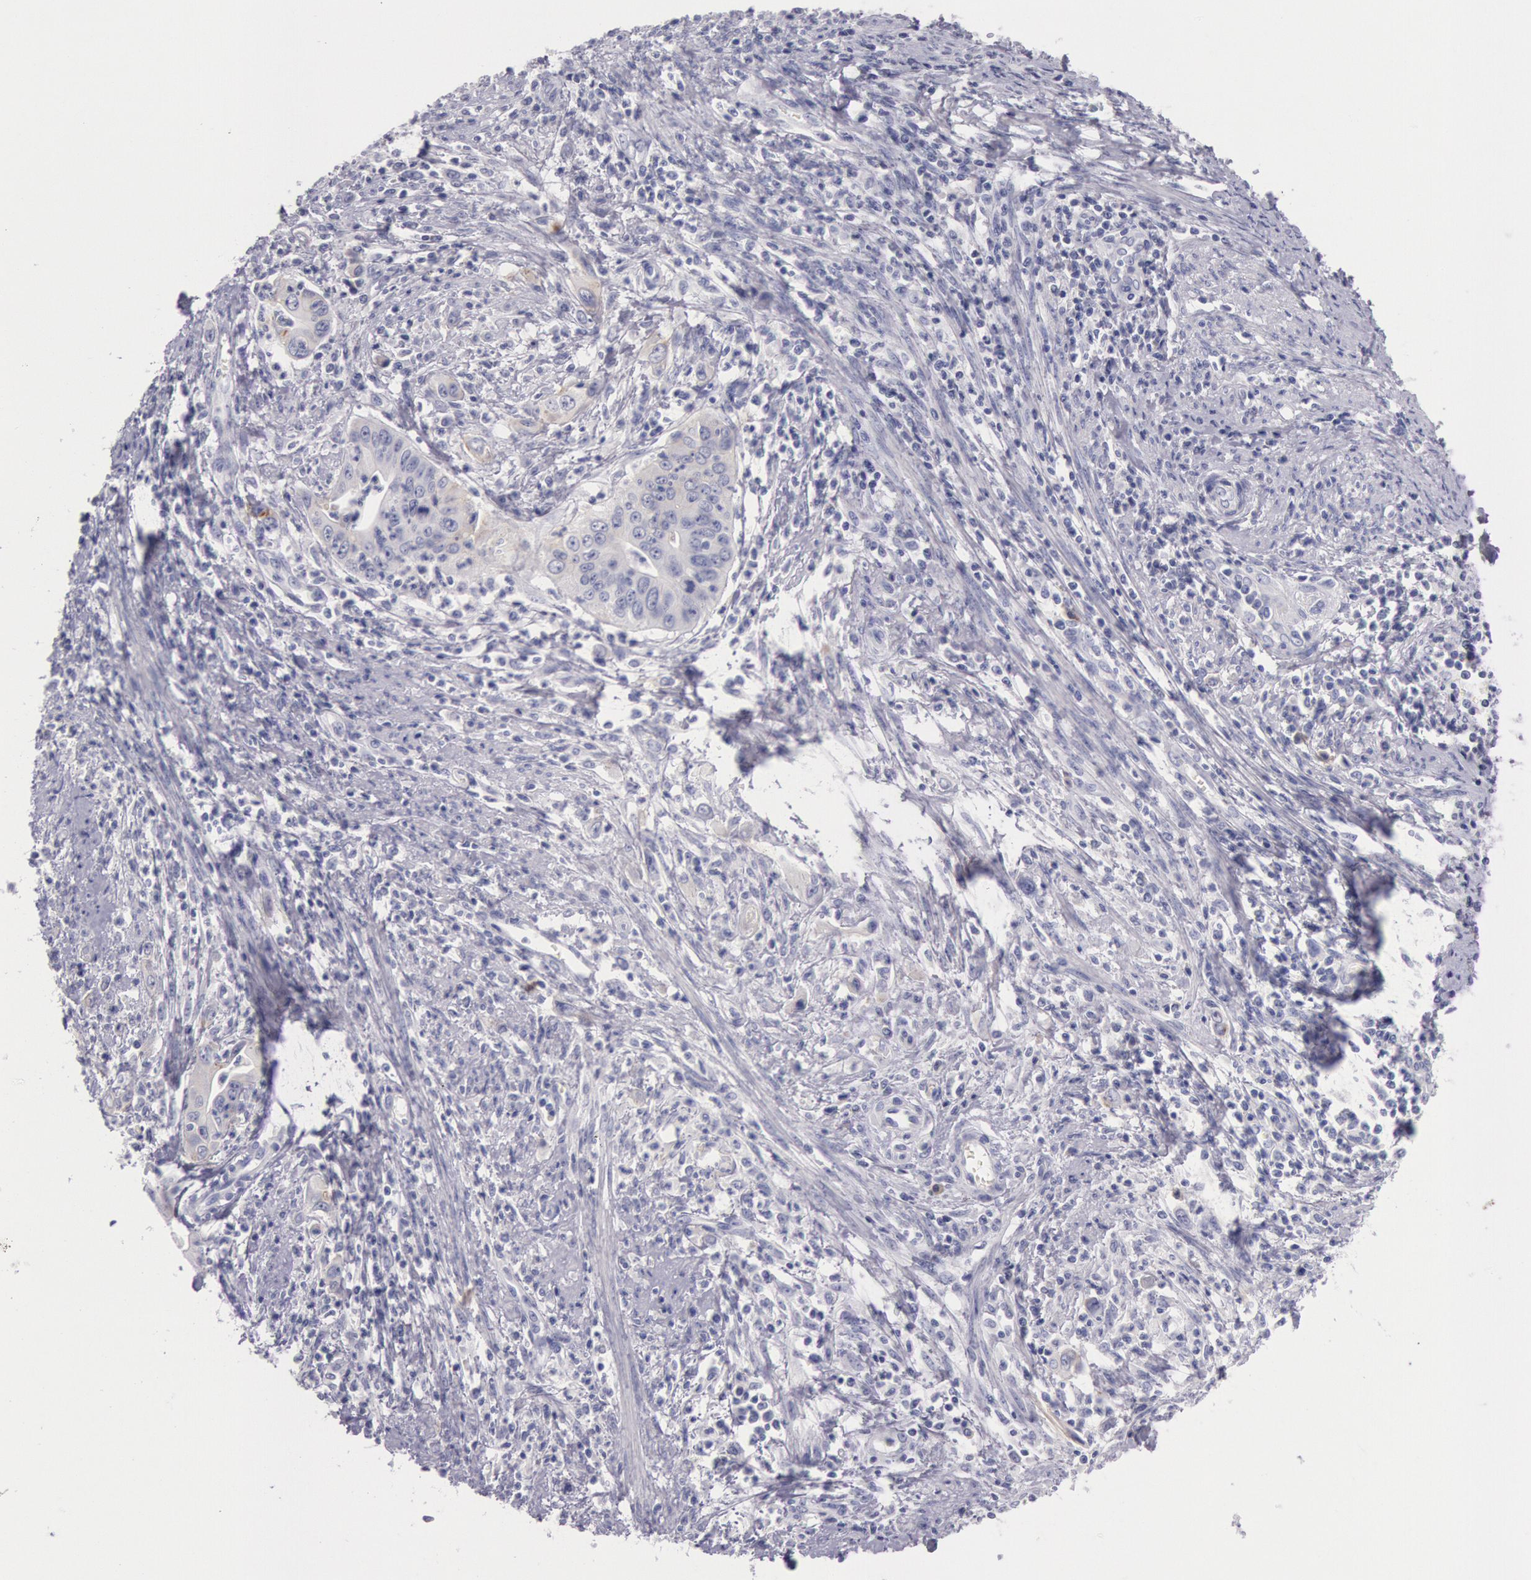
{"staining": {"intensity": "negative", "quantity": "none", "location": "none"}, "tissue": "cervical cancer", "cell_type": "Tumor cells", "image_type": "cancer", "snomed": [{"axis": "morphology", "description": "Normal tissue, NOS"}, {"axis": "morphology", "description": "Adenocarcinoma, NOS"}, {"axis": "topography", "description": "Cervix"}], "caption": "This is an immunohistochemistry photomicrograph of cervical adenocarcinoma. There is no expression in tumor cells.", "gene": "EGFR", "patient": {"sex": "female", "age": 34}}